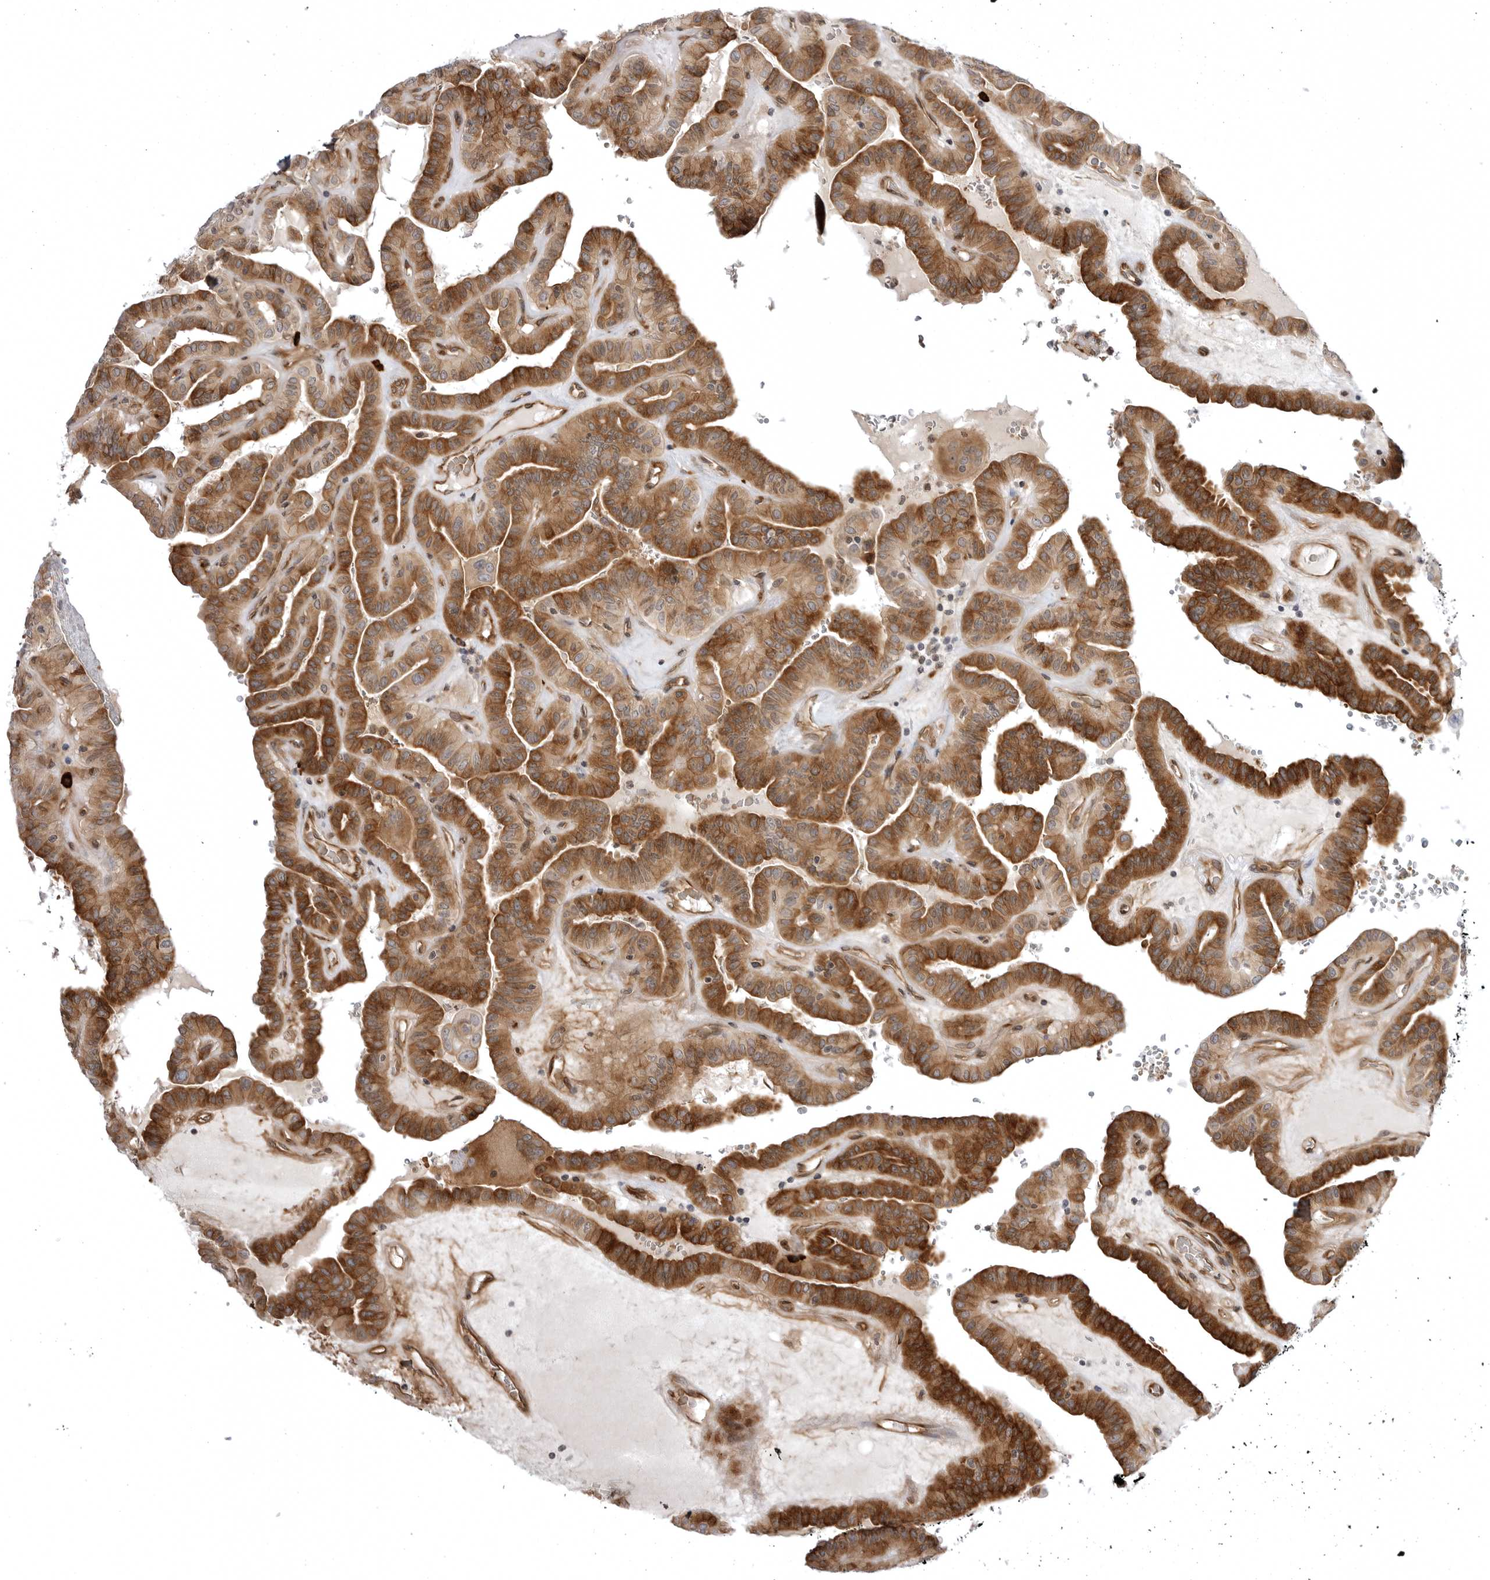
{"staining": {"intensity": "moderate", "quantity": ">75%", "location": "cytoplasmic/membranous"}, "tissue": "thyroid cancer", "cell_type": "Tumor cells", "image_type": "cancer", "snomed": [{"axis": "morphology", "description": "Papillary adenocarcinoma, NOS"}, {"axis": "topography", "description": "Thyroid gland"}], "caption": "About >75% of tumor cells in thyroid papillary adenocarcinoma demonstrate moderate cytoplasmic/membranous protein staining as visualized by brown immunohistochemical staining.", "gene": "ARL5A", "patient": {"sex": "male", "age": 77}}